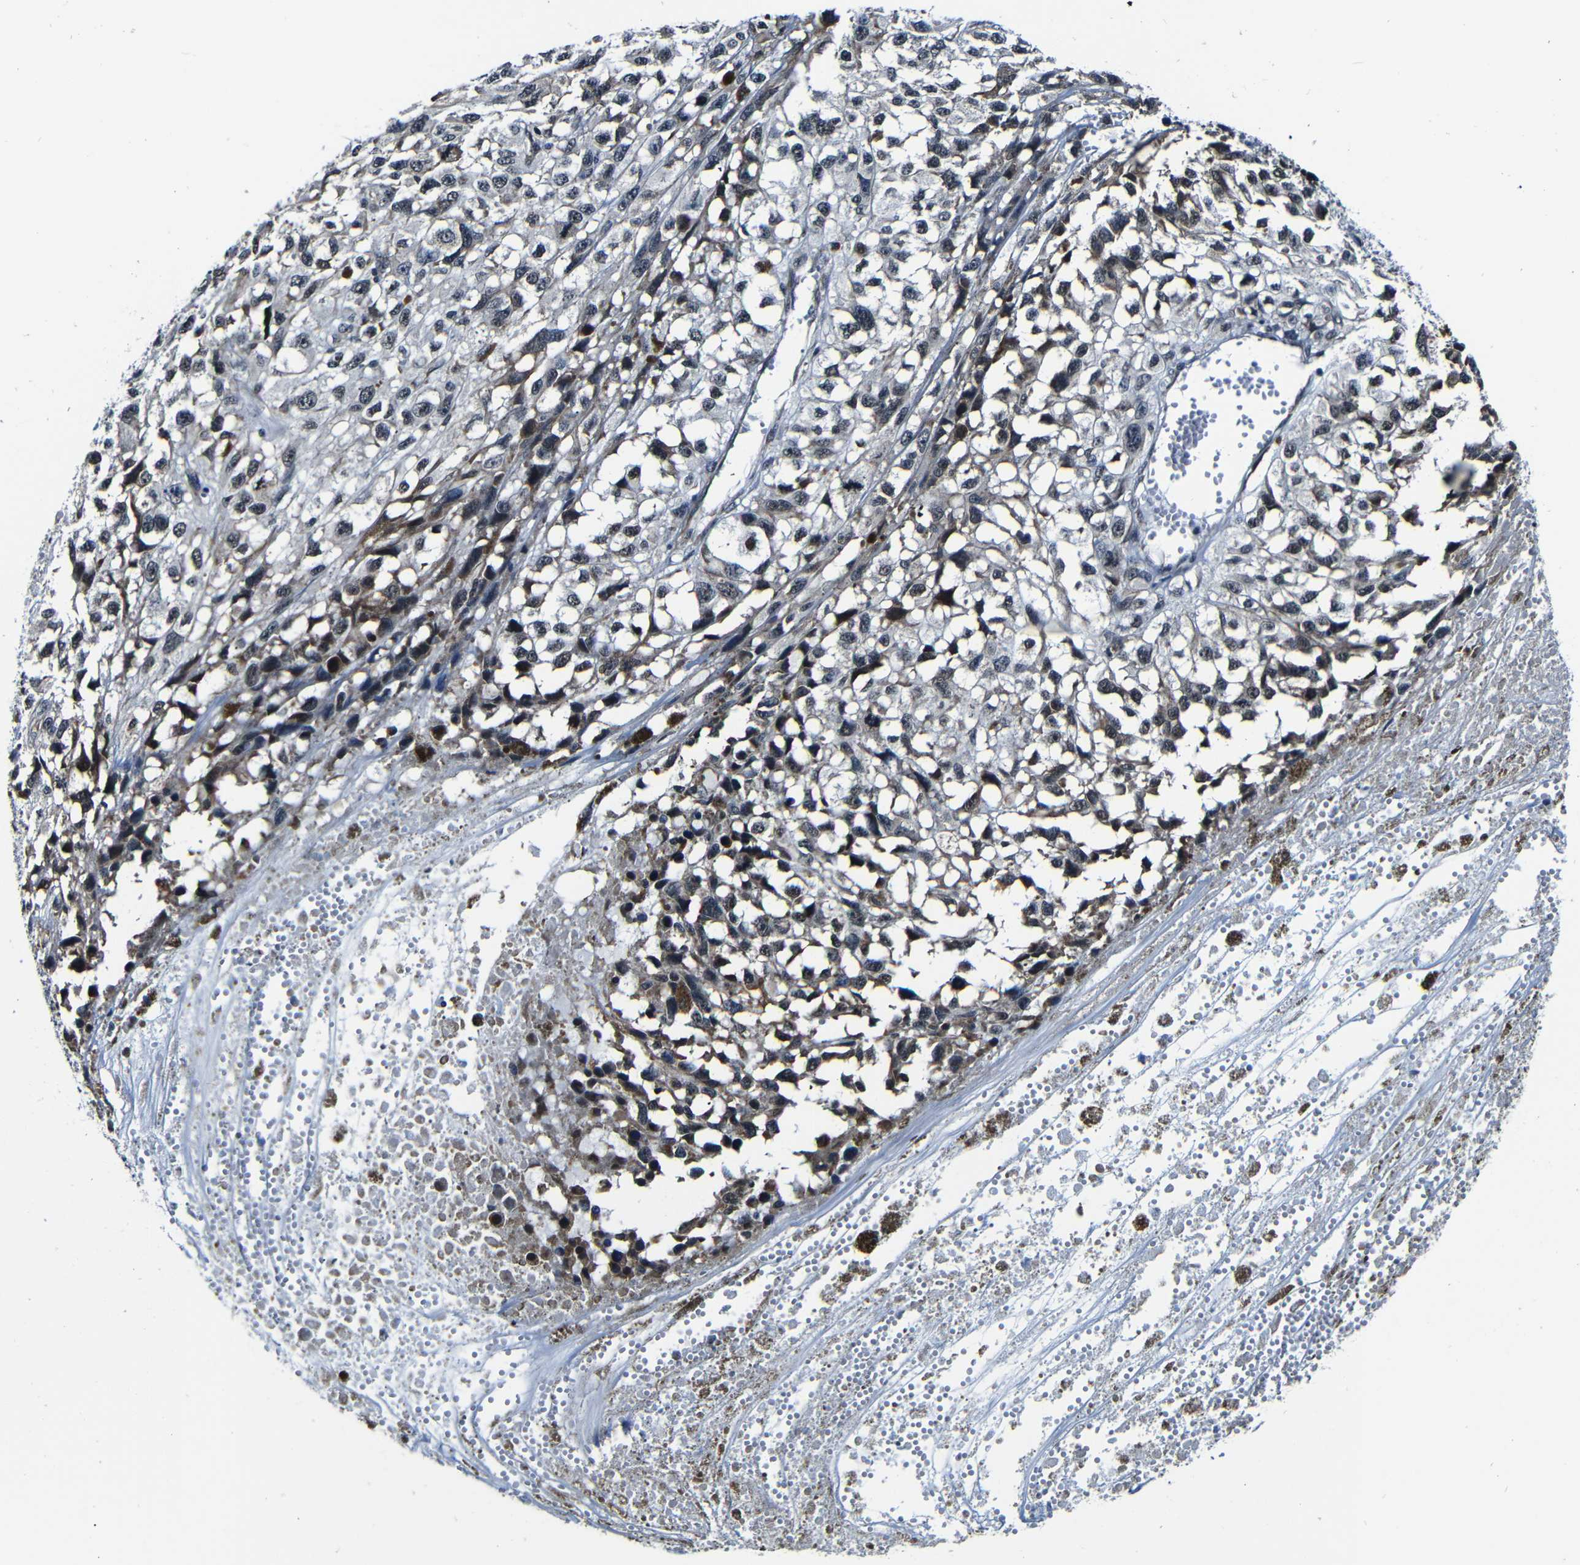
{"staining": {"intensity": "moderate", "quantity": "<25%", "location": "cytoplasmic/membranous,nuclear"}, "tissue": "melanoma", "cell_type": "Tumor cells", "image_type": "cancer", "snomed": [{"axis": "morphology", "description": "Malignant melanoma, Metastatic site"}, {"axis": "topography", "description": "Lymph node"}], "caption": "A high-resolution histopathology image shows immunohistochemistry staining of melanoma, which reveals moderate cytoplasmic/membranous and nuclear expression in about <25% of tumor cells.", "gene": "NCBP3", "patient": {"sex": "male", "age": 59}}